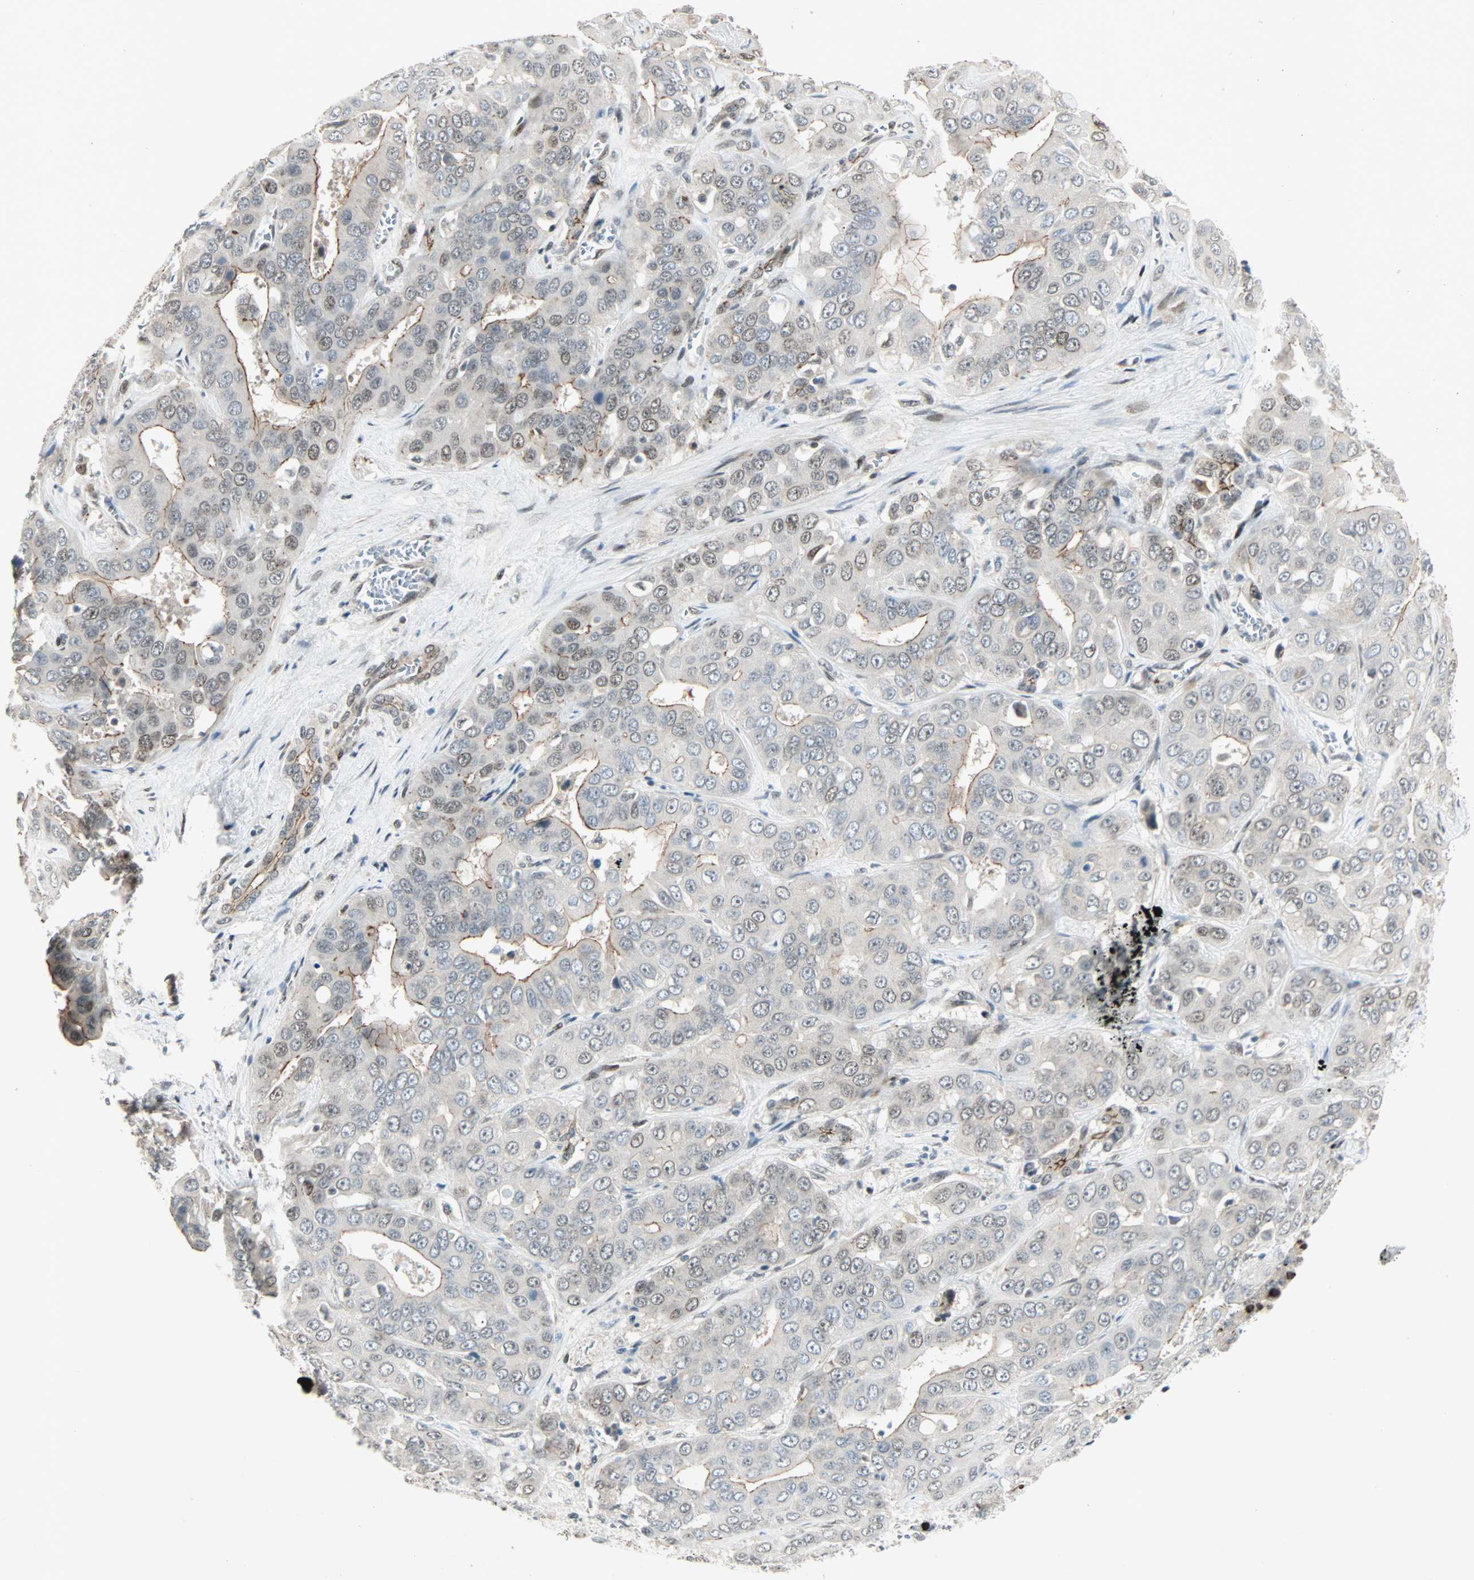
{"staining": {"intensity": "weak", "quantity": "<25%", "location": "cytoplasmic/membranous,nuclear"}, "tissue": "liver cancer", "cell_type": "Tumor cells", "image_type": "cancer", "snomed": [{"axis": "morphology", "description": "Cholangiocarcinoma"}, {"axis": "topography", "description": "Liver"}], "caption": "The immunohistochemistry histopathology image has no significant positivity in tumor cells of liver cholangiocarcinoma tissue.", "gene": "CBX4", "patient": {"sex": "female", "age": 52}}